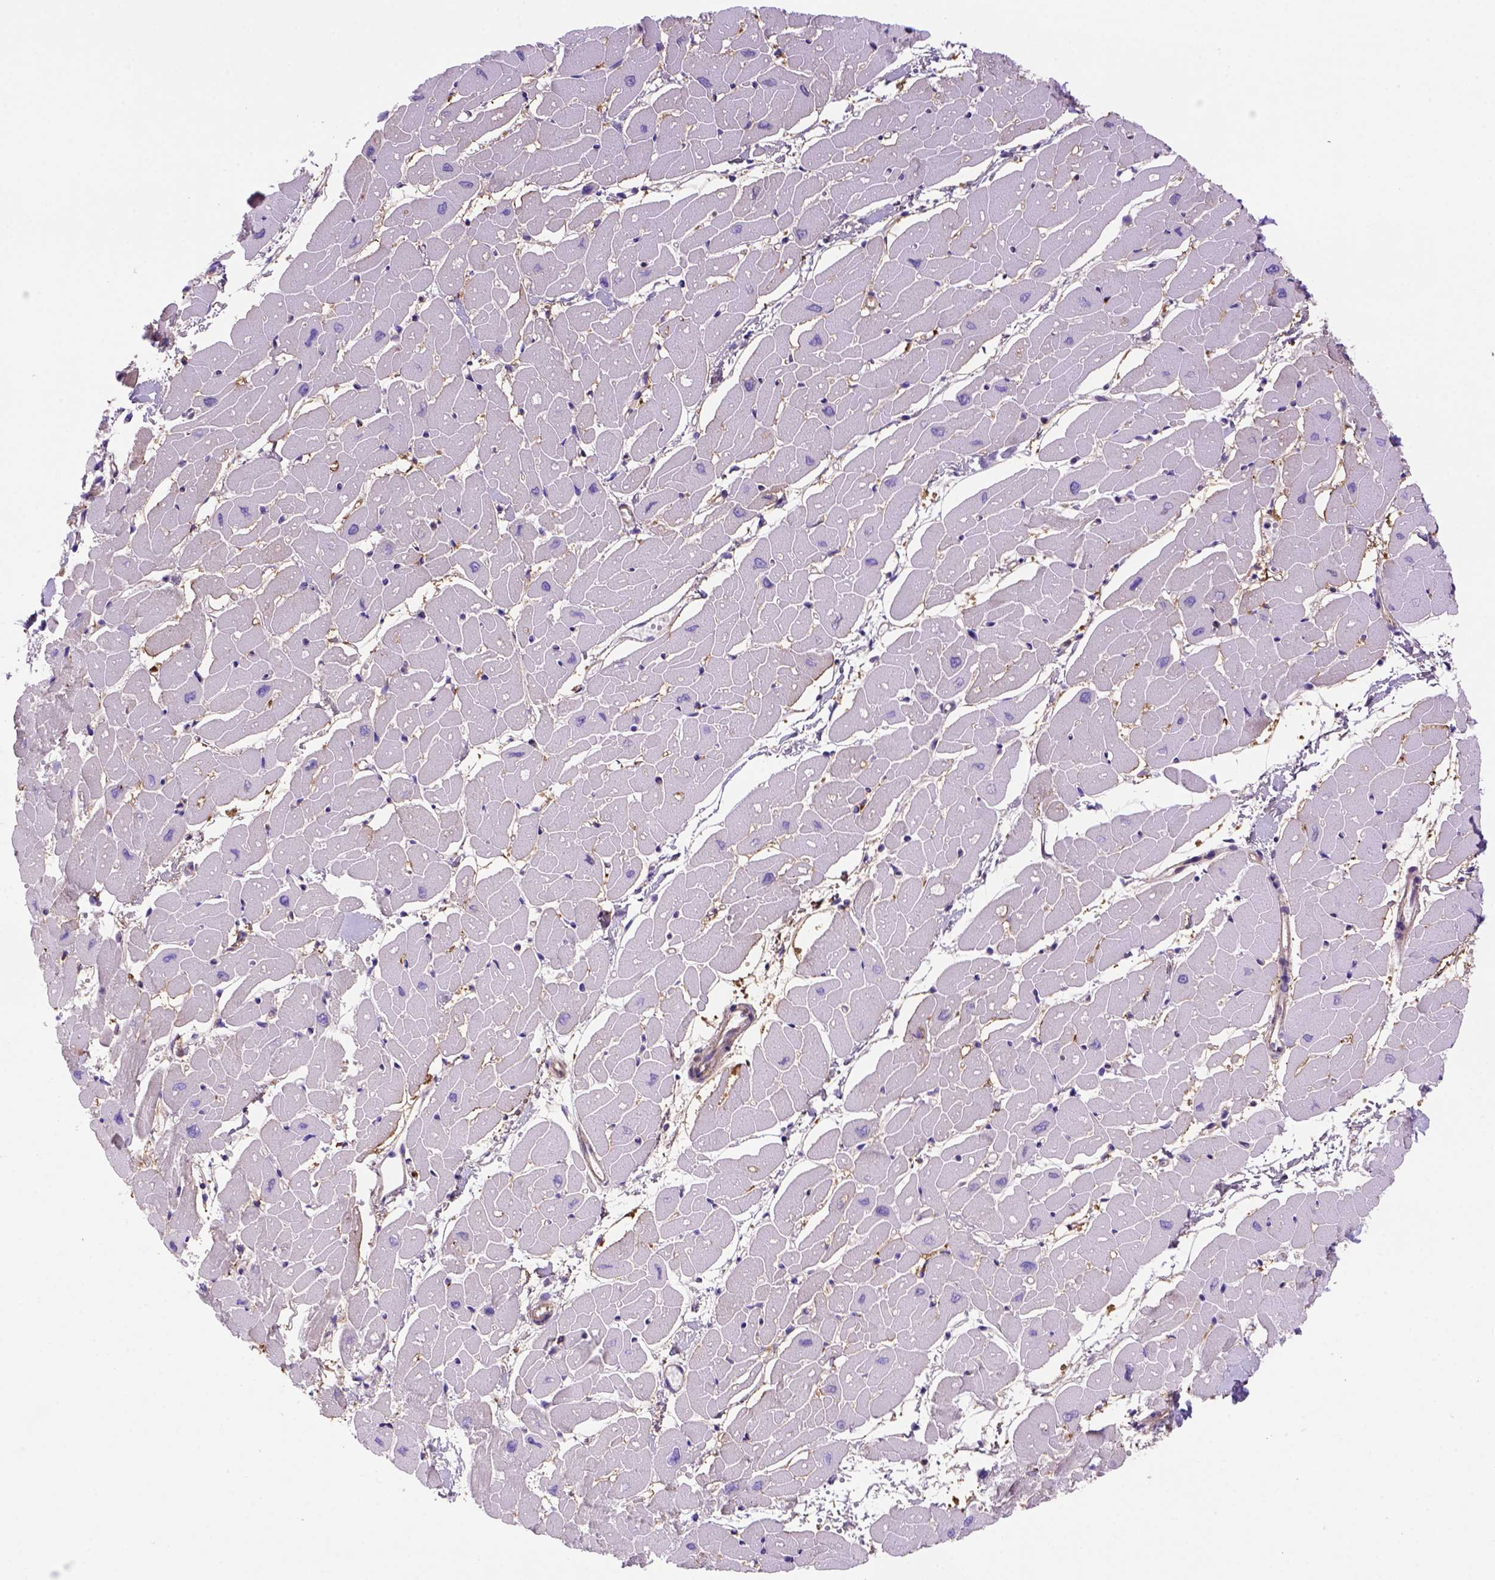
{"staining": {"intensity": "moderate", "quantity": "<25%", "location": "cytoplasmic/membranous"}, "tissue": "heart muscle", "cell_type": "Cardiomyocytes", "image_type": "normal", "snomed": [{"axis": "morphology", "description": "Normal tissue, NOS"}, {"axis": "topography", "description": "Heart"}], "caption": "Human heart muscle stained with a protein marker shows moderate staining in cardiomyocytes.", "gene": "PEX12", "patient": {"sex": "male", "age": 57}}